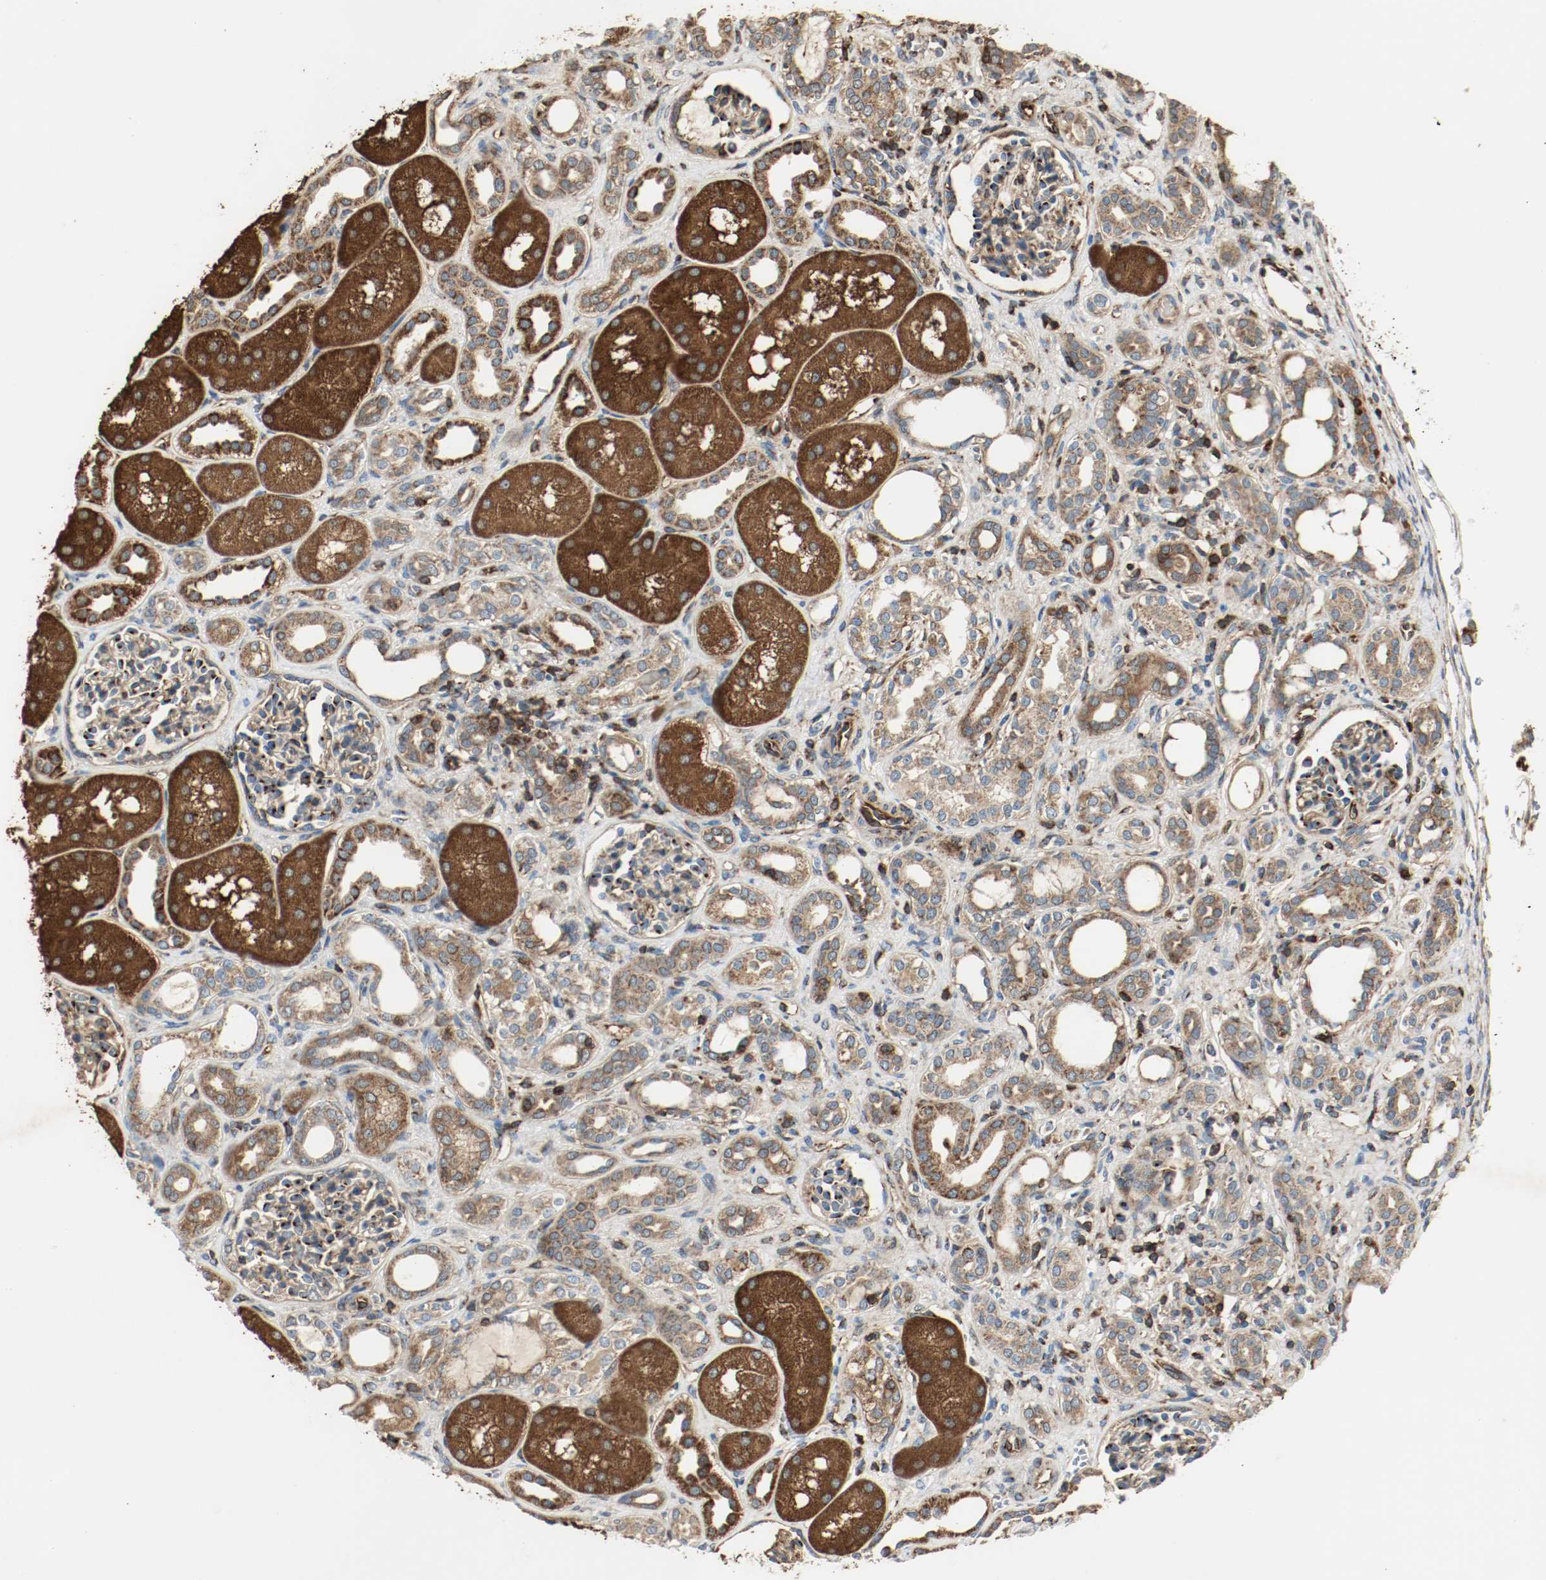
{"staining": {"intensity": "moderate", "quantity": "25%-75%", "location": "cytoplasmic/membranous"}, "tissue": "kidney", "cell_type": "Cells in glomeruli", "image_type": "normal", "snomed": [{"axis": "morphology", "description": "Normal tissue, NOS"}, {"axis": "topography", "description": "Kidney"}], "caption": "A medium amount of moderate cytoplasmic/membranous positivity is seen in approximately 25%-75% of cells in glomeruli in unremarkable kidney. (Brightfield microscopy of DAB IHC at high magnification).", "gene": "PLCG1", "patient": {"sex": "male", "age": 7}}